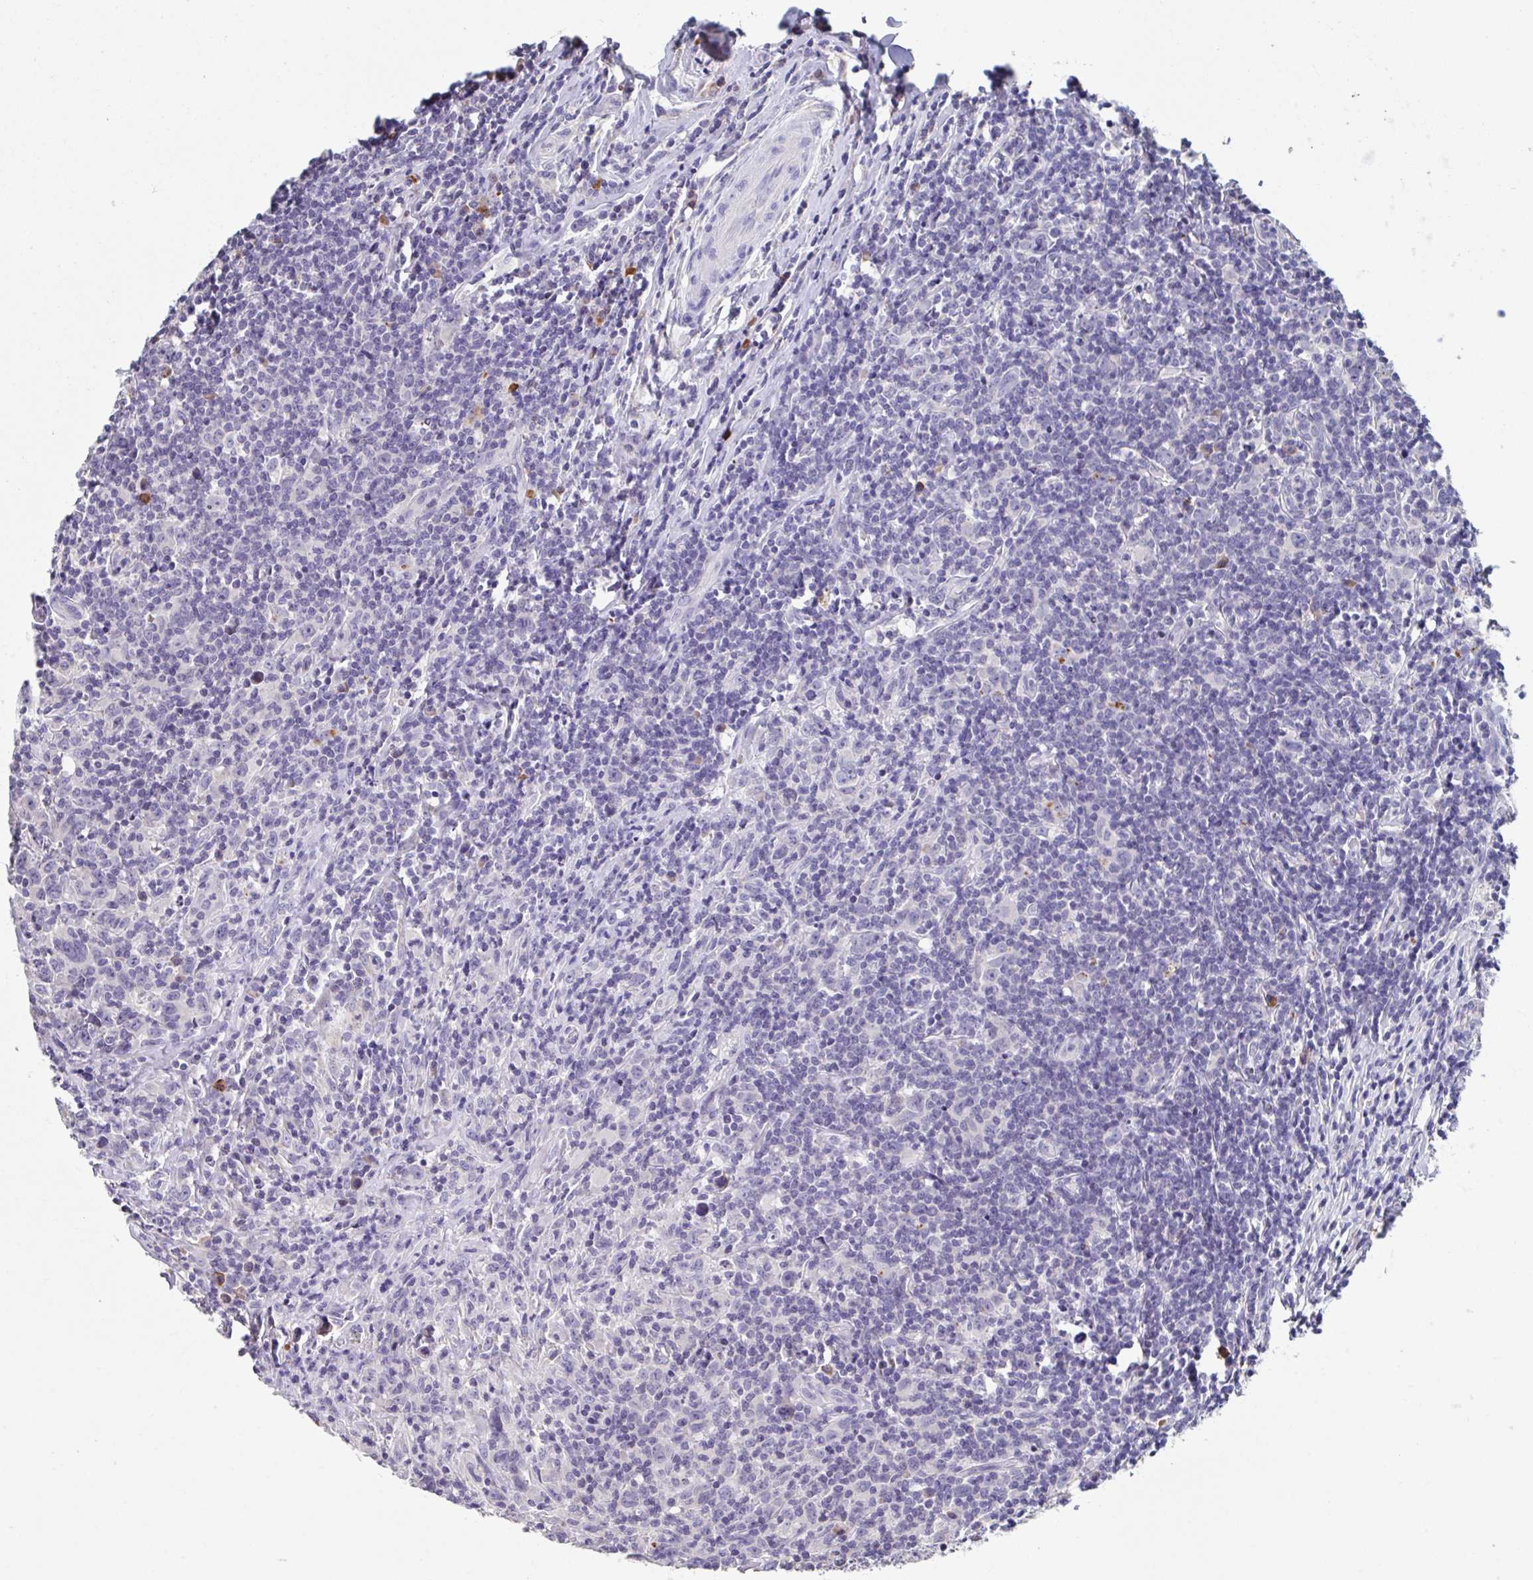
{"staining": {"intensity": "negative", "quantity": "none", "location": "none"}, "tissue": "lymphoma", "cell_type": "Tumor cells", "image_type": "cancer", "snomed": [{"axis": "morphology", "description": "Hodgkin's disease, NOS"}, {"axis": "topography", "description": "Lymph node"}], "caption": "Immunohistochemistry (IHC) micrograph of neoplastic tissue: human lymphoma stained with DAB reveals no significant protein positivity in tumor cells.", "gene": "LRRC58", "patient": {"sex": "female", "age": 18}}